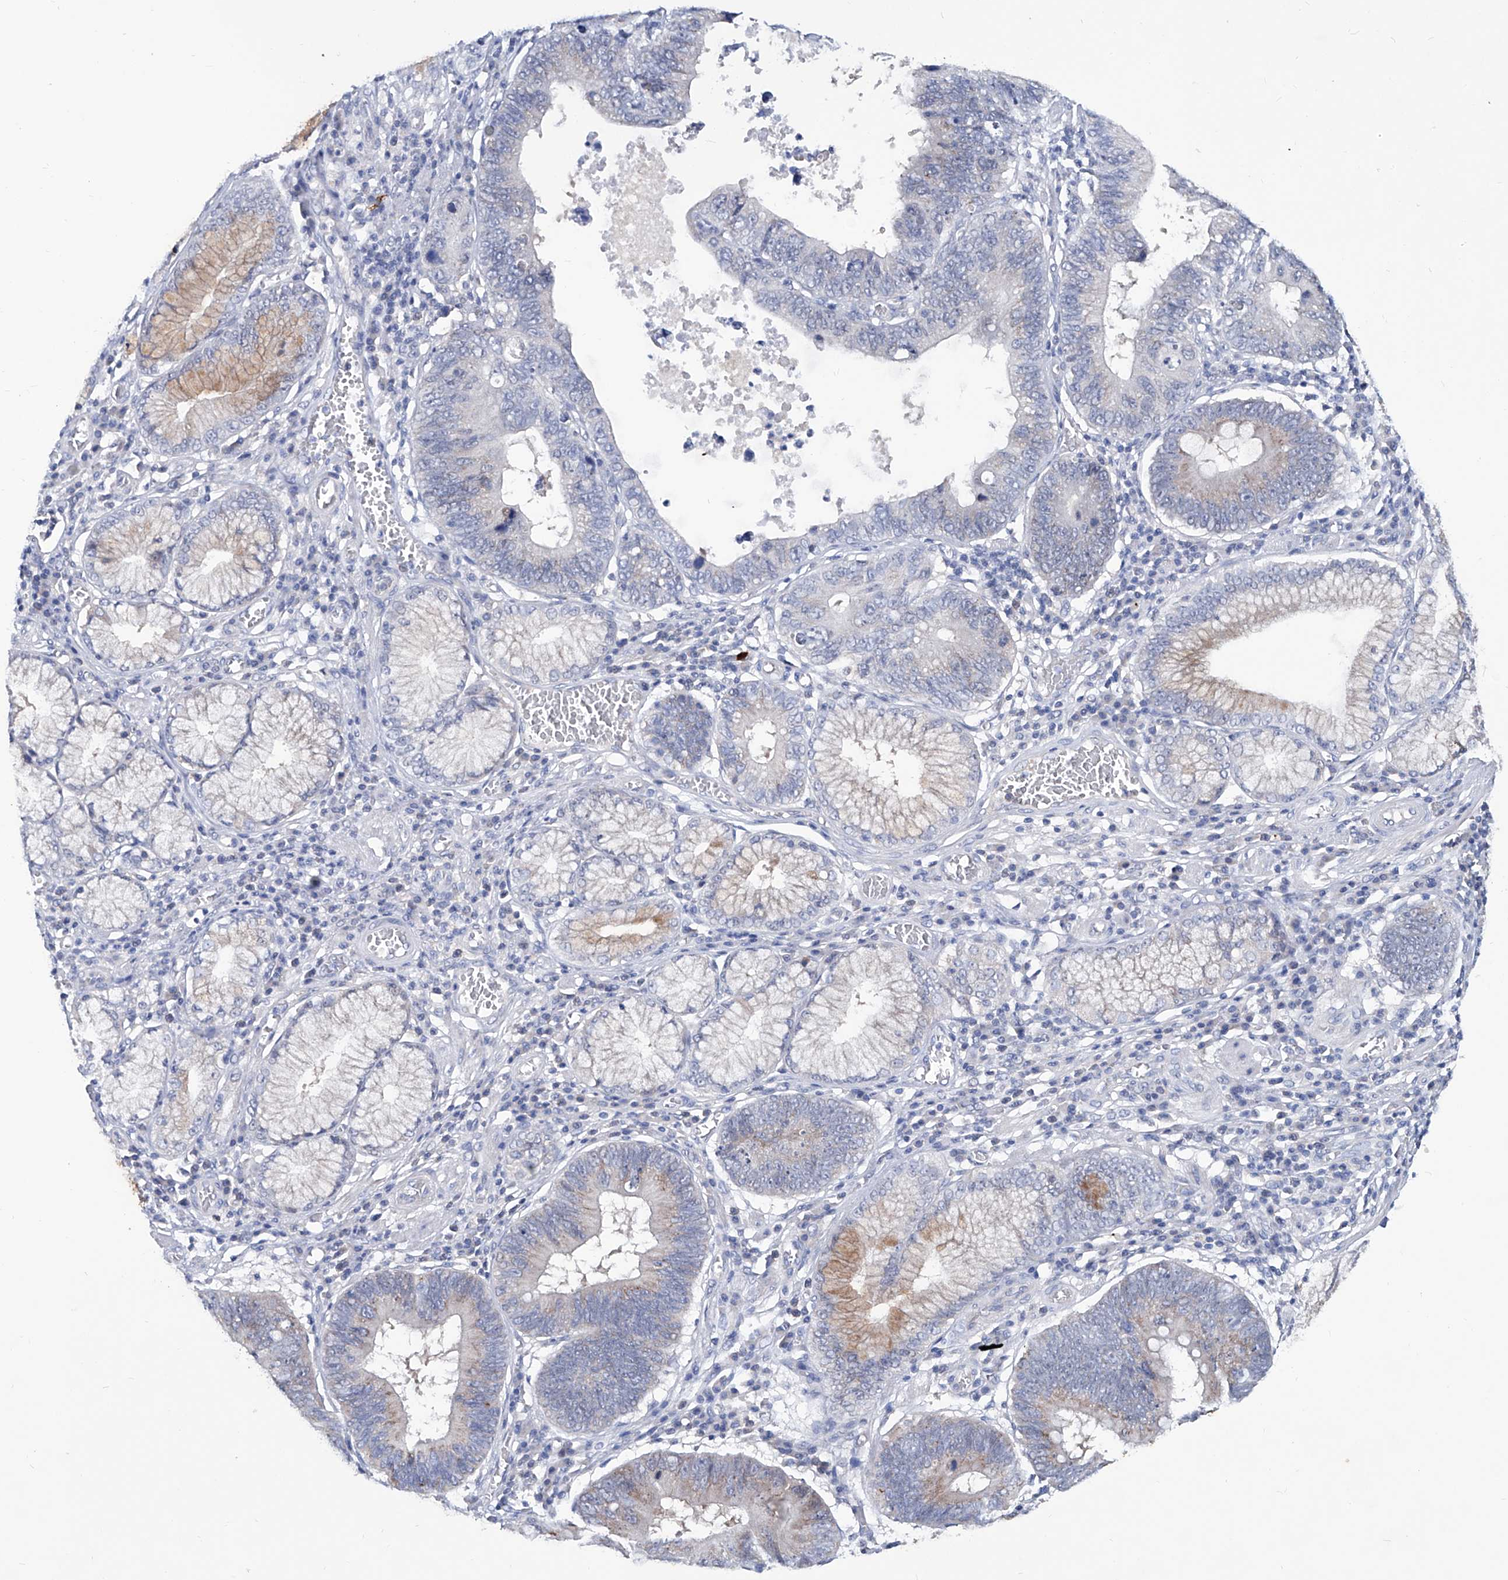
{"staining": {"intensity": "negative", "quantity": "none", "location": "none"}, "tissue": "stomach cancer", "cell_type": "Tumor cells", "image_type": "cancer", "snomed": [{"axis": "morphology", "description": "Adenocarcinoma, NOS"}, {"axis": "topography", "description": "Stomach"}], "caption": "Immunohistochemistry image of neoplastic tissue: stomach cancer stained with DAB reveals no significant protein positivity in tumor cells.", "gene": "KLHL17", "patient": {"sex": "male", "age": 59}}